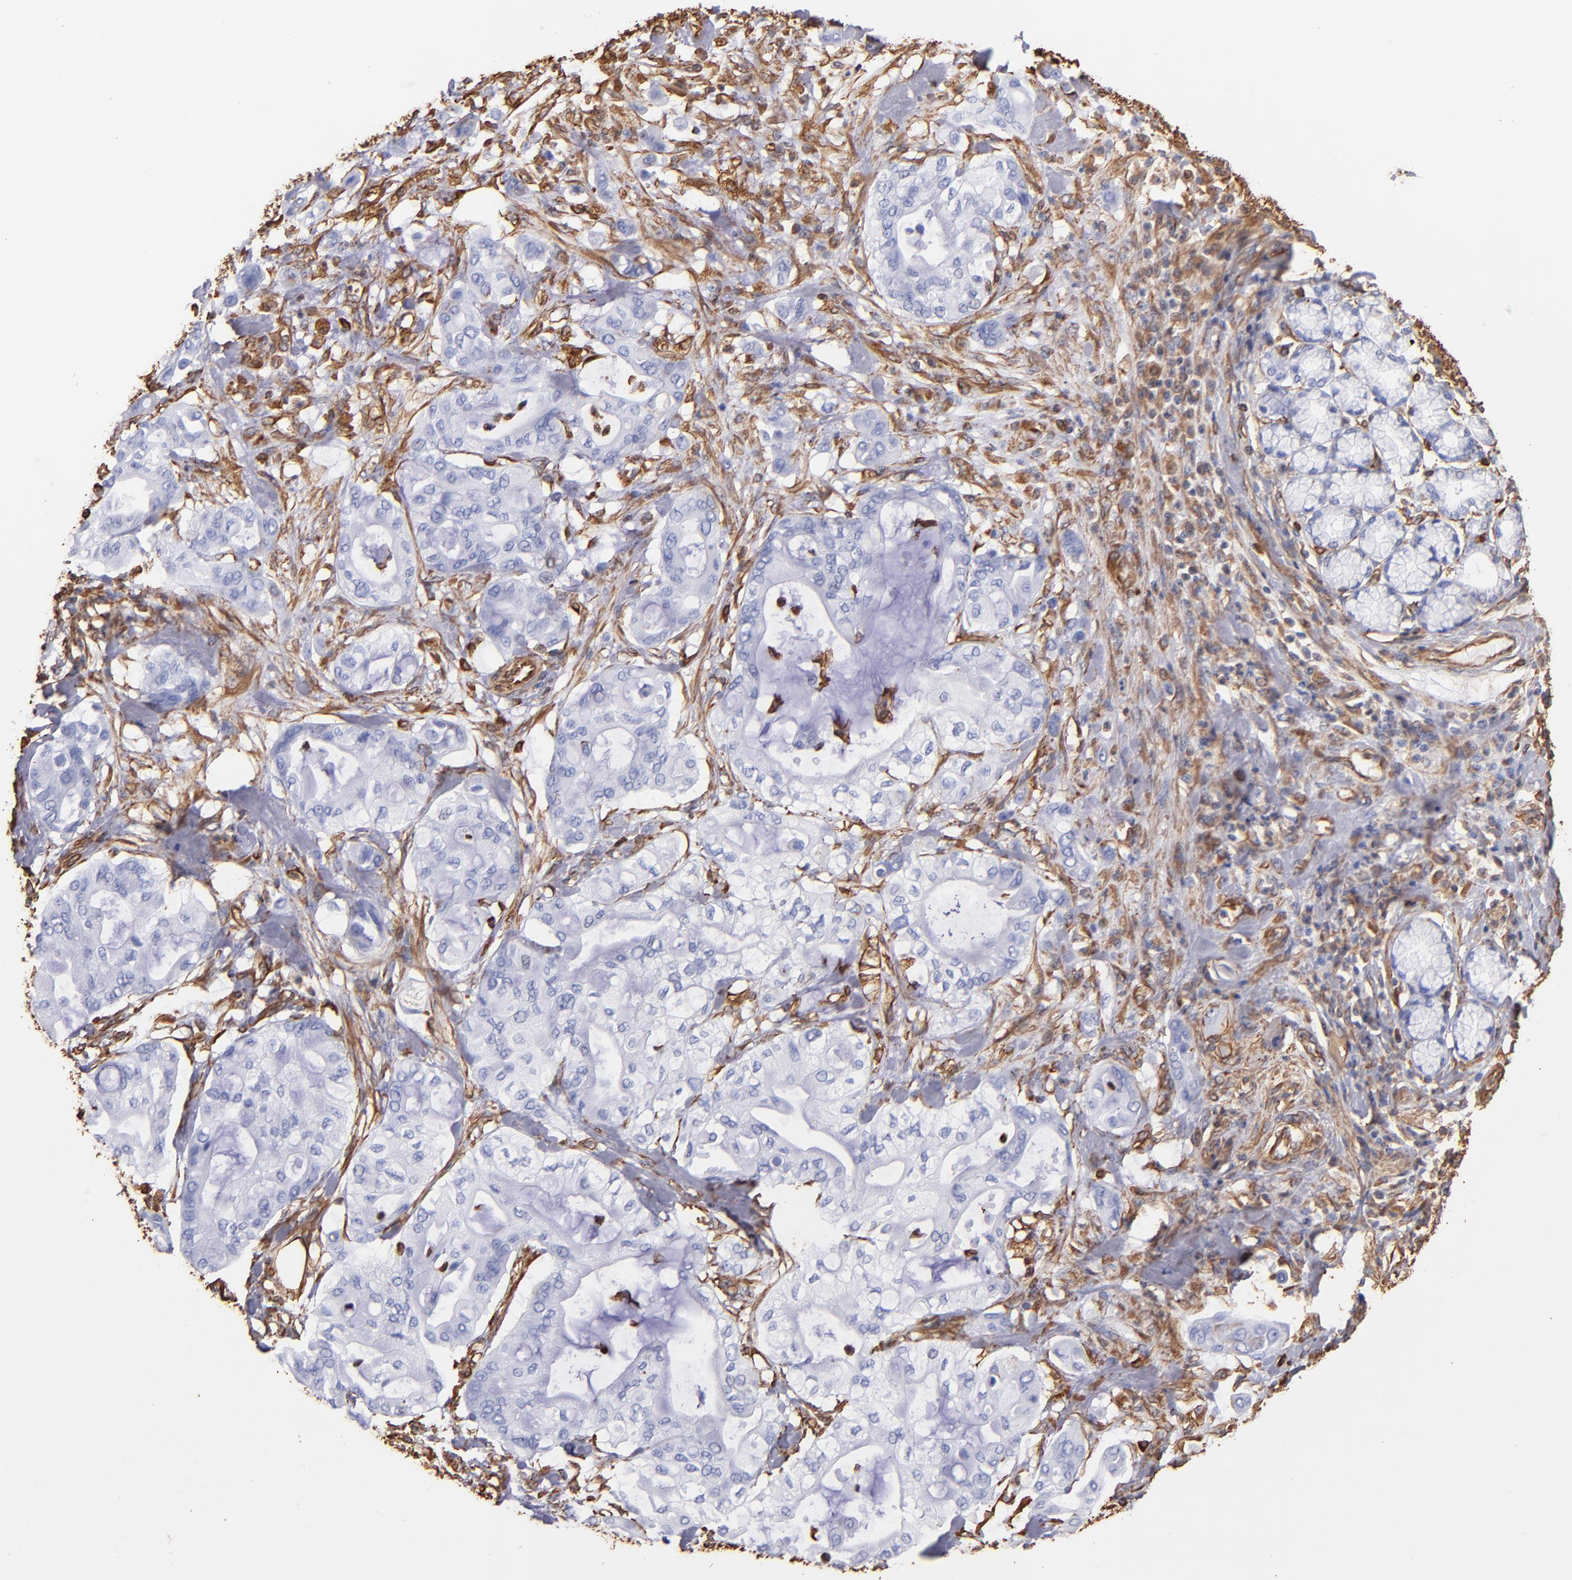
{"staining": {"intensity": "negative", "quantity": "none", "location": "none"}, "tissue": "pancreatic cancer", "cell_type": "Tumor cells", "image_type": "cancer", "snomed": [{"axis": "morphology", "description": "Adenocarcinoma, NOS"}, {"axis": "morphology", "description": "Adenocarcinoma, metastatic, NOS"}, {"axis": "topography", "description": "Lymph node"}, {"axis": "topography", "description": "Pancreas"}, {"axis": "topography", "description": "Duodenum"}], "caption": "This photomicrograph is of adenocarcinoma (pancreatic) stained with immunohistochemistry to label a protein in brown with the nuclei are counter-stained blue. There is no expression in tumor cells.", "gene": "VIM", "patient": {"sex": "female", "age": 64}}